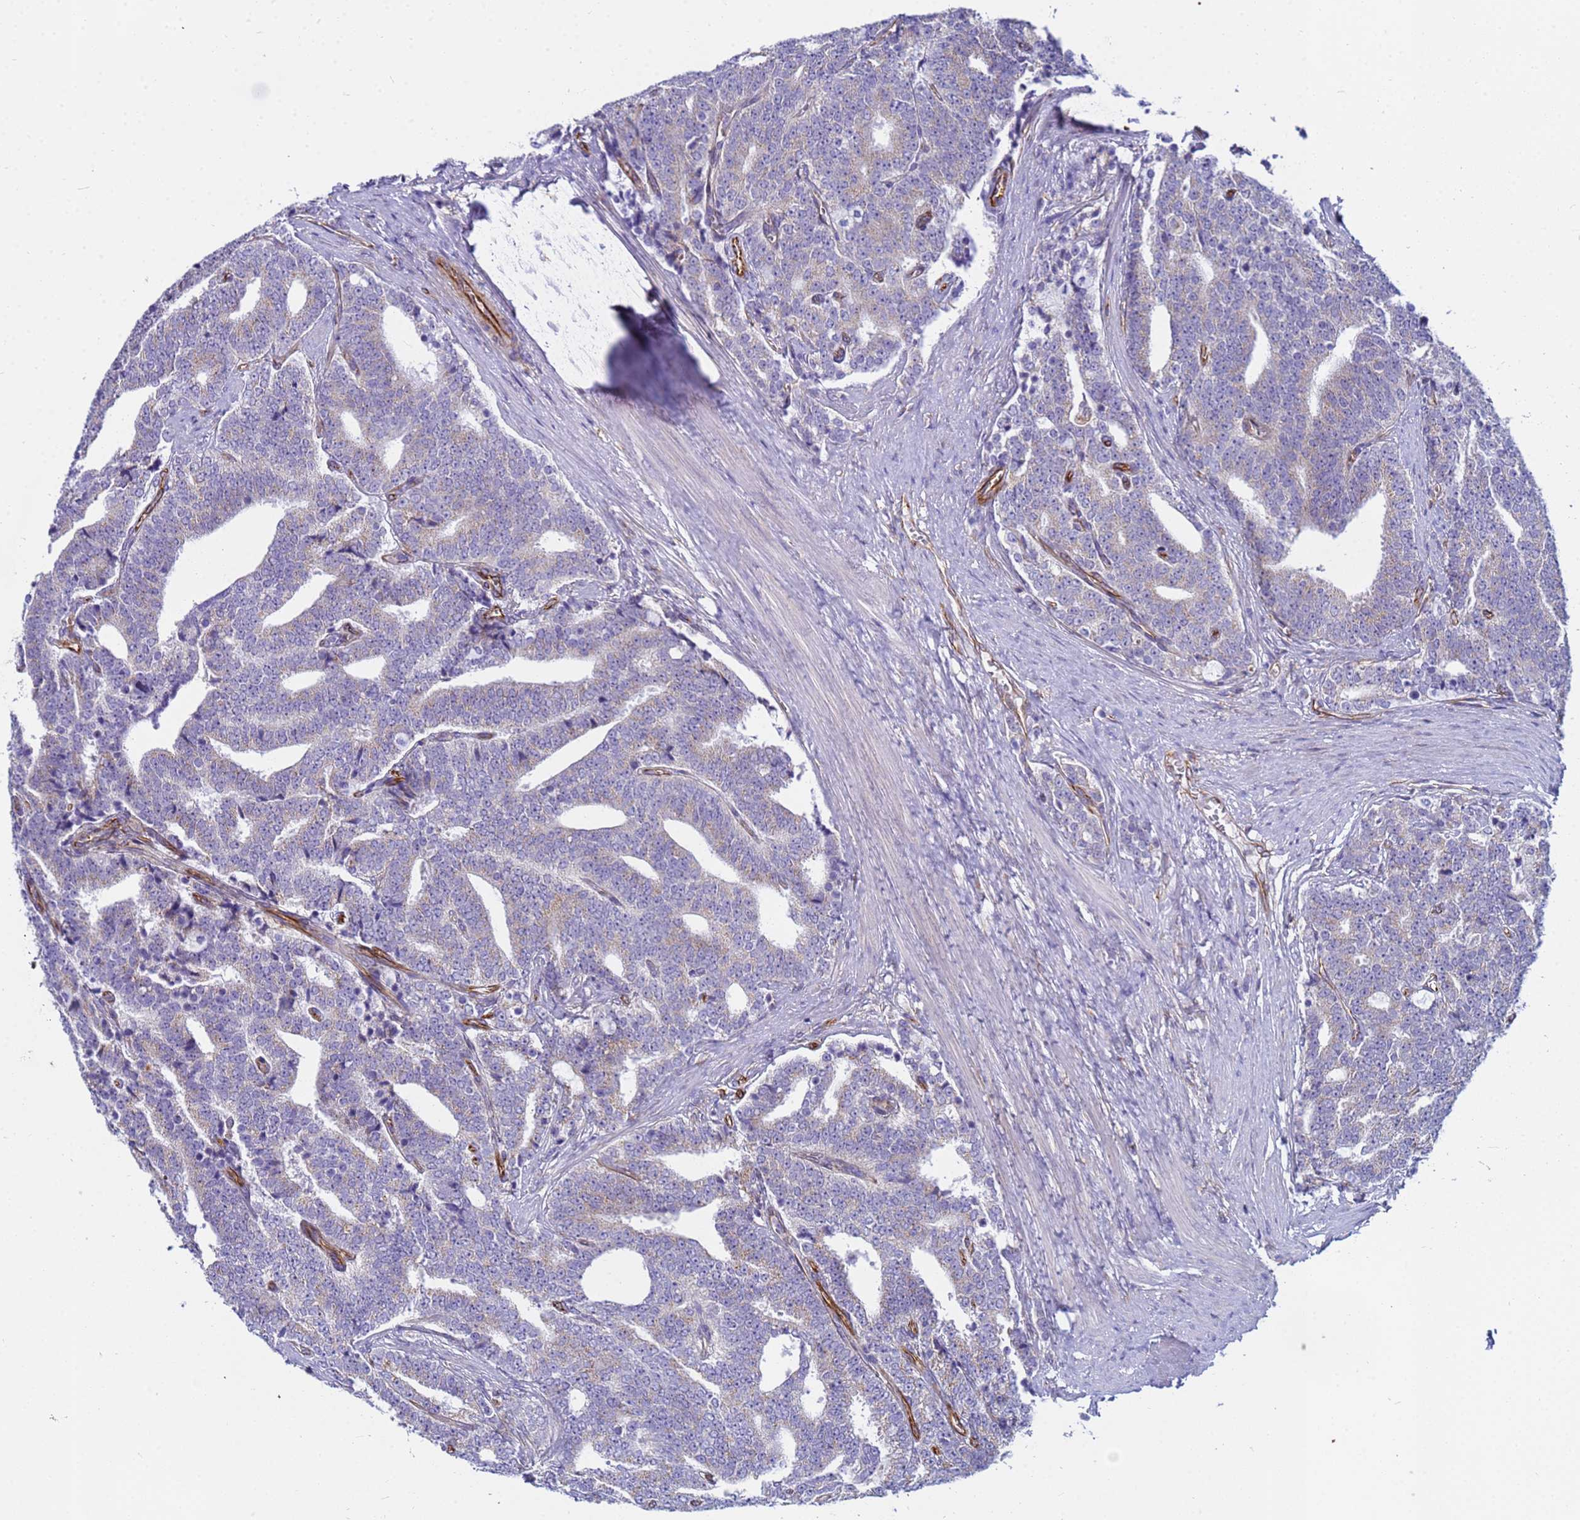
{"staining": {"intensity": "weak", "quantity": "25%-75%", "location": "cytoplasmic/membranous"}, "tissue": "prostate cancer", "cell_type": "Tumor cells", "image_type": "cancer", "snomed": [{"axis": "morphology", "description": "Adenocarcinoma, High grade"}, {"axis": "topography", "description": "Prostate and seminal vesicle, NOS"}], "caption": "Immunohistochemistry (IHC) histopathology image of prostate cancer (high-grade adenocarcinoma) stained for a protein (brown), which demonstrates low levels of weak cytoplasmic/membranous positivity in about 25%-75% of tumor cells.", "gene": "UBXN2B", "patient": {"sex": "male", "age": 67}}